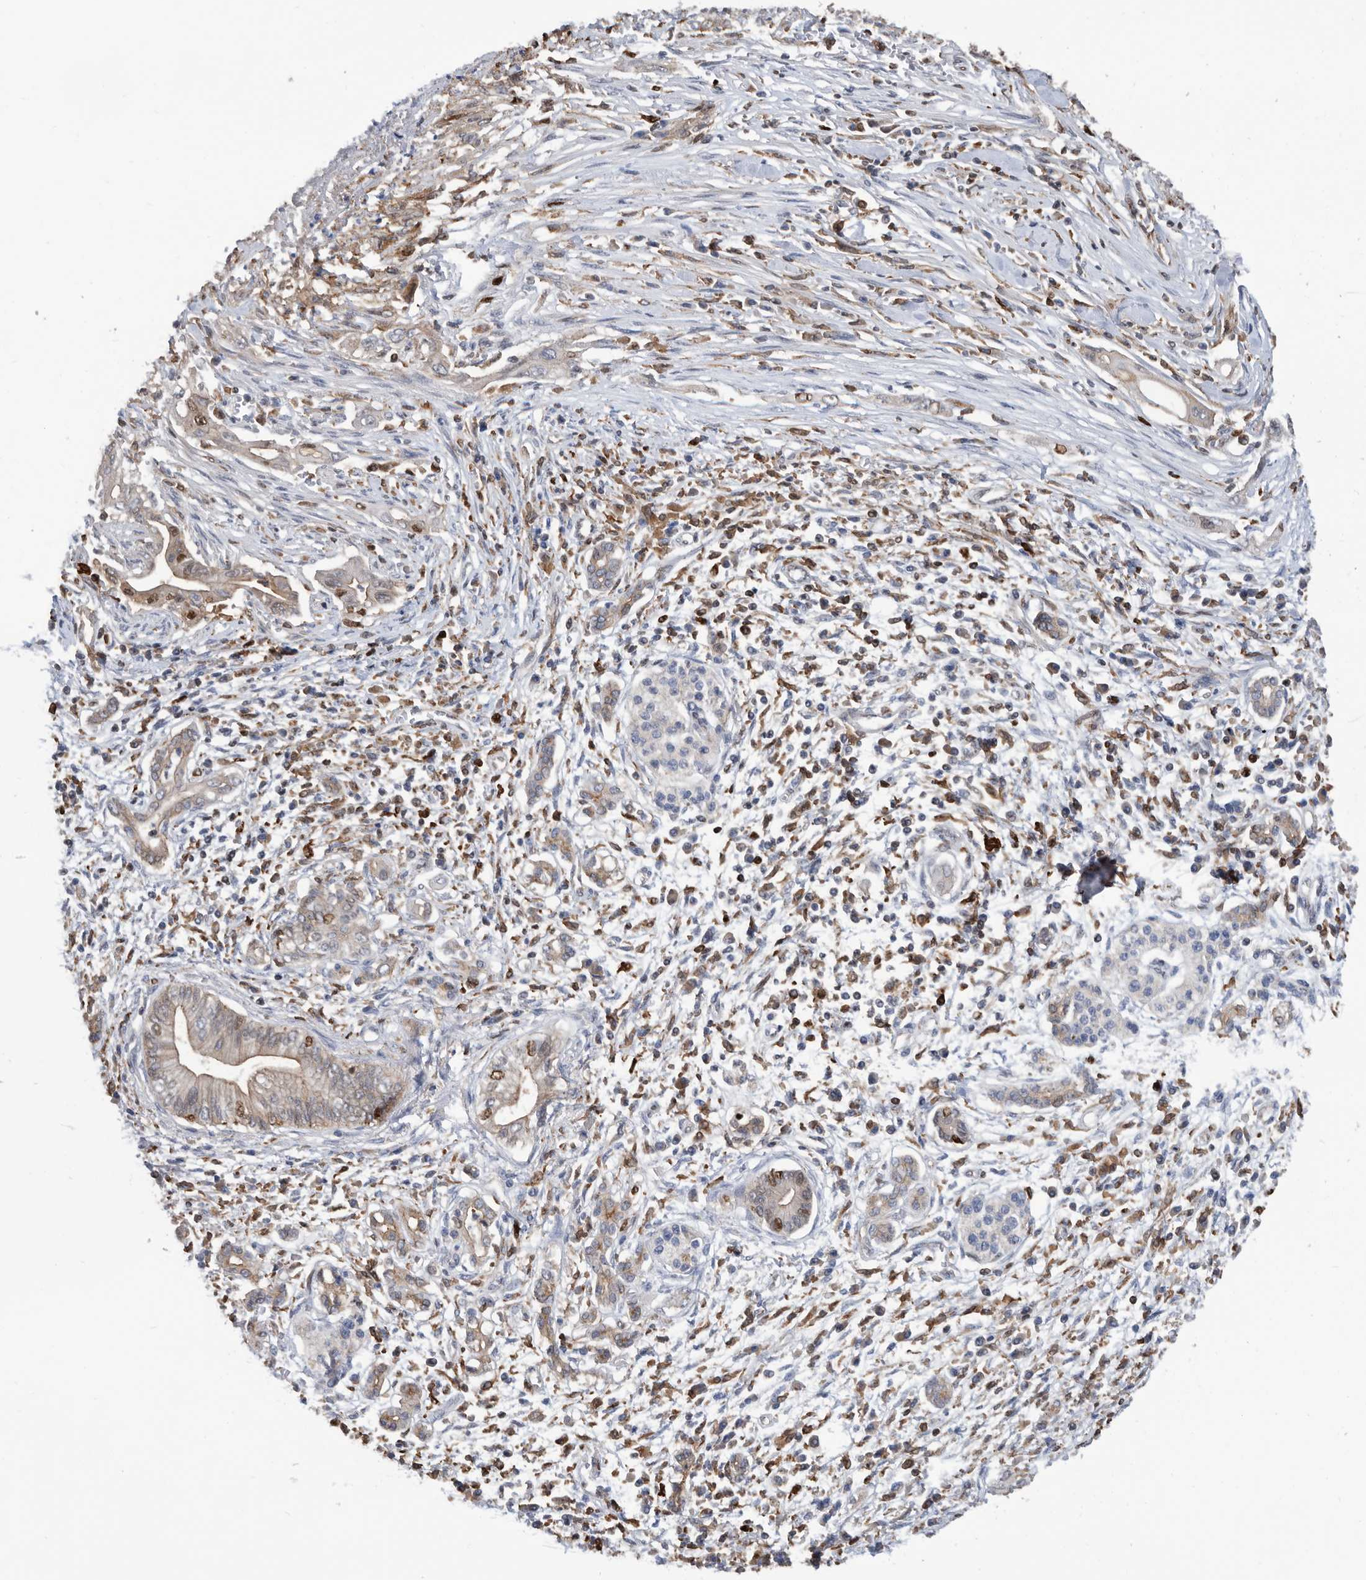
{"staining": {"intensity": "moderate", "quantity": "<25%", "location": "cytoplasmic/membranous,nuclear"}, "tissue": "pancreatic cancer", "cell_type": "Tumor cells", "image_type": "cancer", "snomed": [{"axis": "morphology", "description": "Adenocarcinoma, NOS"}, {"axis": "topography", "description": "Pancreas"}], "caption": "Protein expression analysis of human pancreatic cancer reveals moderate cytoplasmic/membranous and nuclear positivity in about <25% of tumor cells. The staining is performed using DAB brown chromogen to label protein expression. The nuclei are counter-stained blue using hematoxylin.", "gene": "ATAD2", "patient": {"sex": "male", "age": 58}}